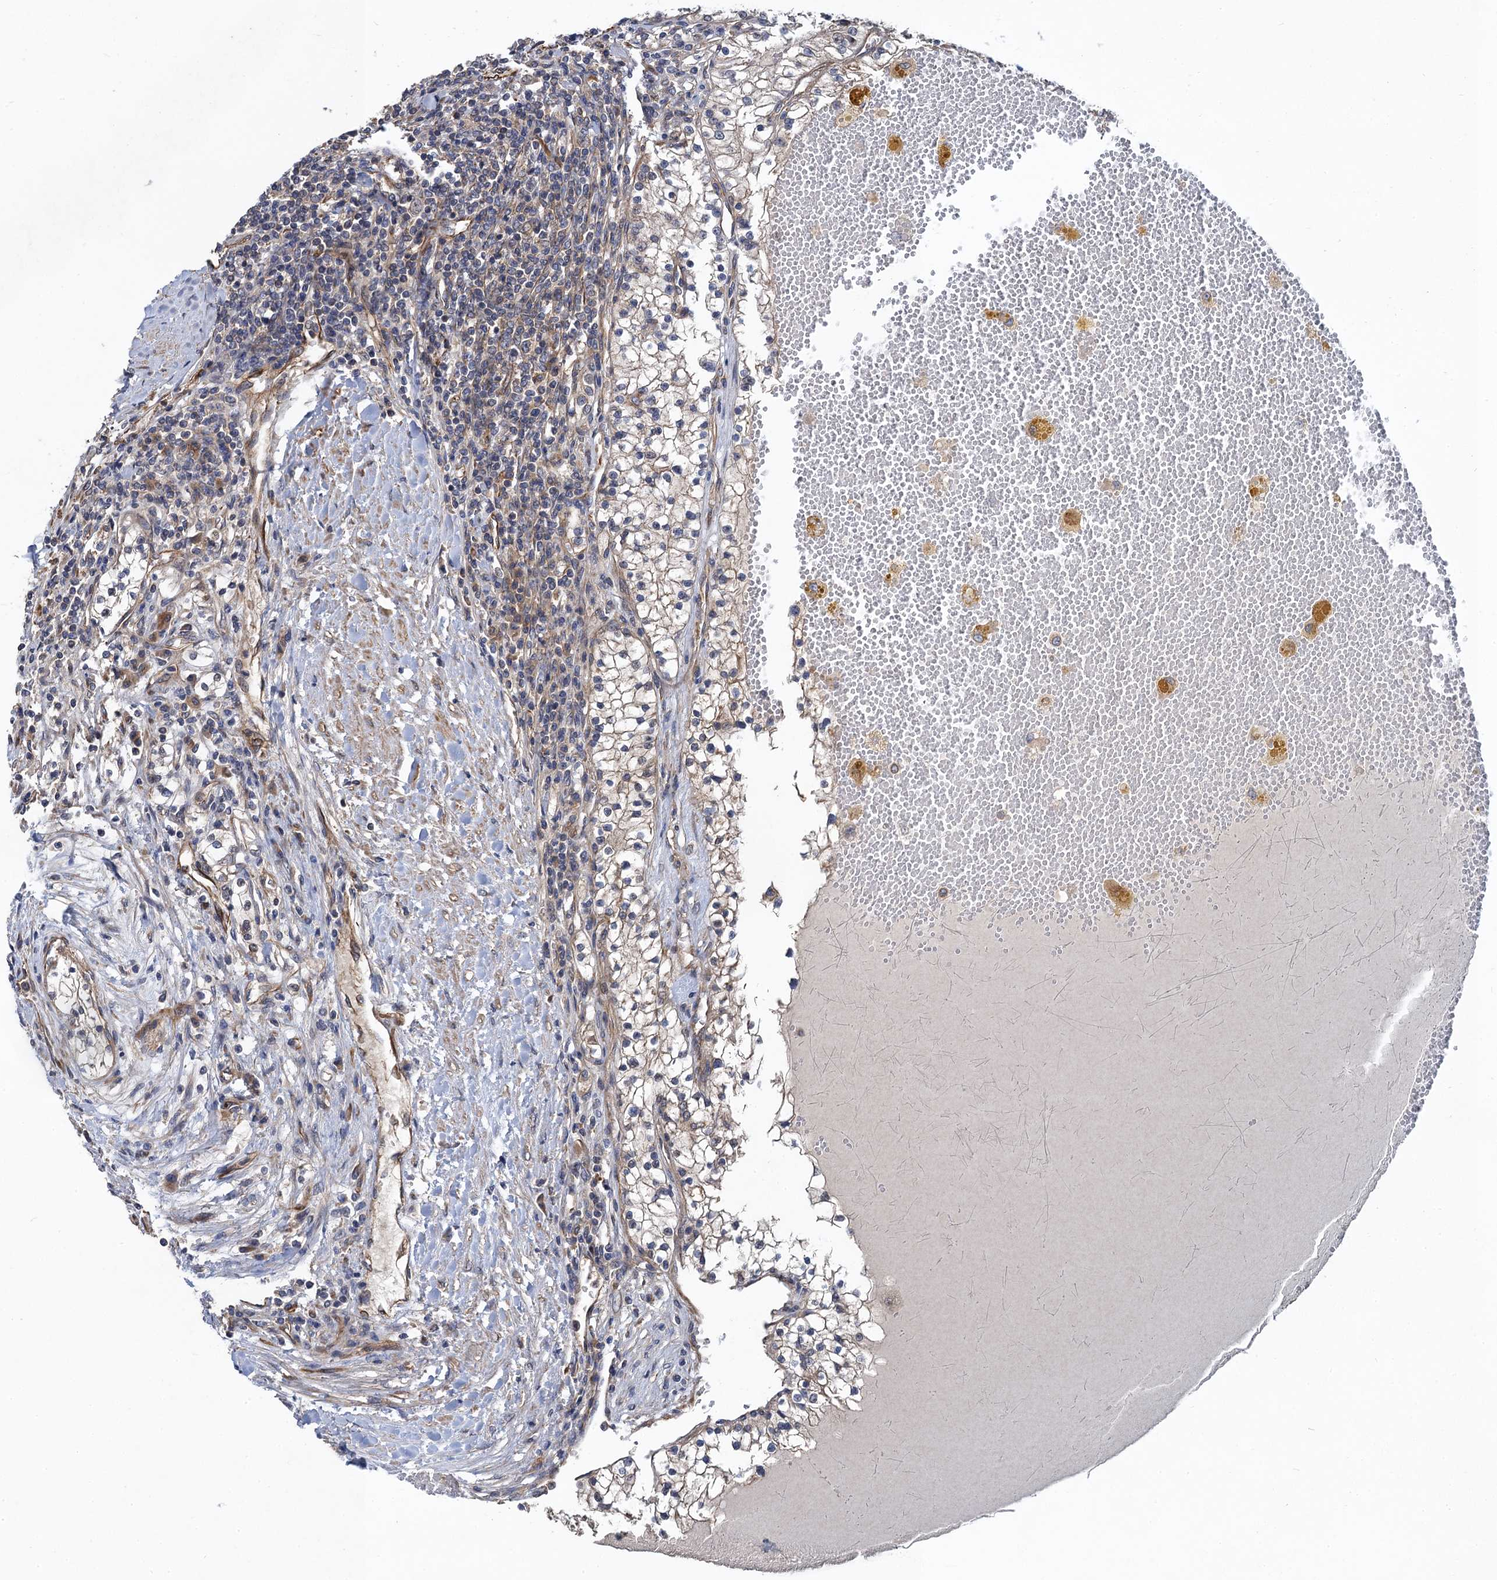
{"staining": {"intensity": "weak", "quantity": "<25%", "location": "cytoplasmic/membranous"}, "tissue": "renal cancer", "cell_type": "Tumor cells", "image_type": "cancer", "snomed": [{"axis": "morphology", "description": "Normal tissue, NOS"}, {"axis": "morphology", "description": "Adenocarcinoma, NOS"}, {"axis": "topography", "description": "Kidney"}], "caption": "IHC of human adenocarcinoma (renal) displays no expression in tumor cells. (Stains: DAB (3,3'-diaminobenzidine) immunohistochemistry with hematoxylin counter stain, Microscopy: brightfield microscopy at high magnification).", "gene": "PJA2", "patient": {"sex": "male", "age": 68}}